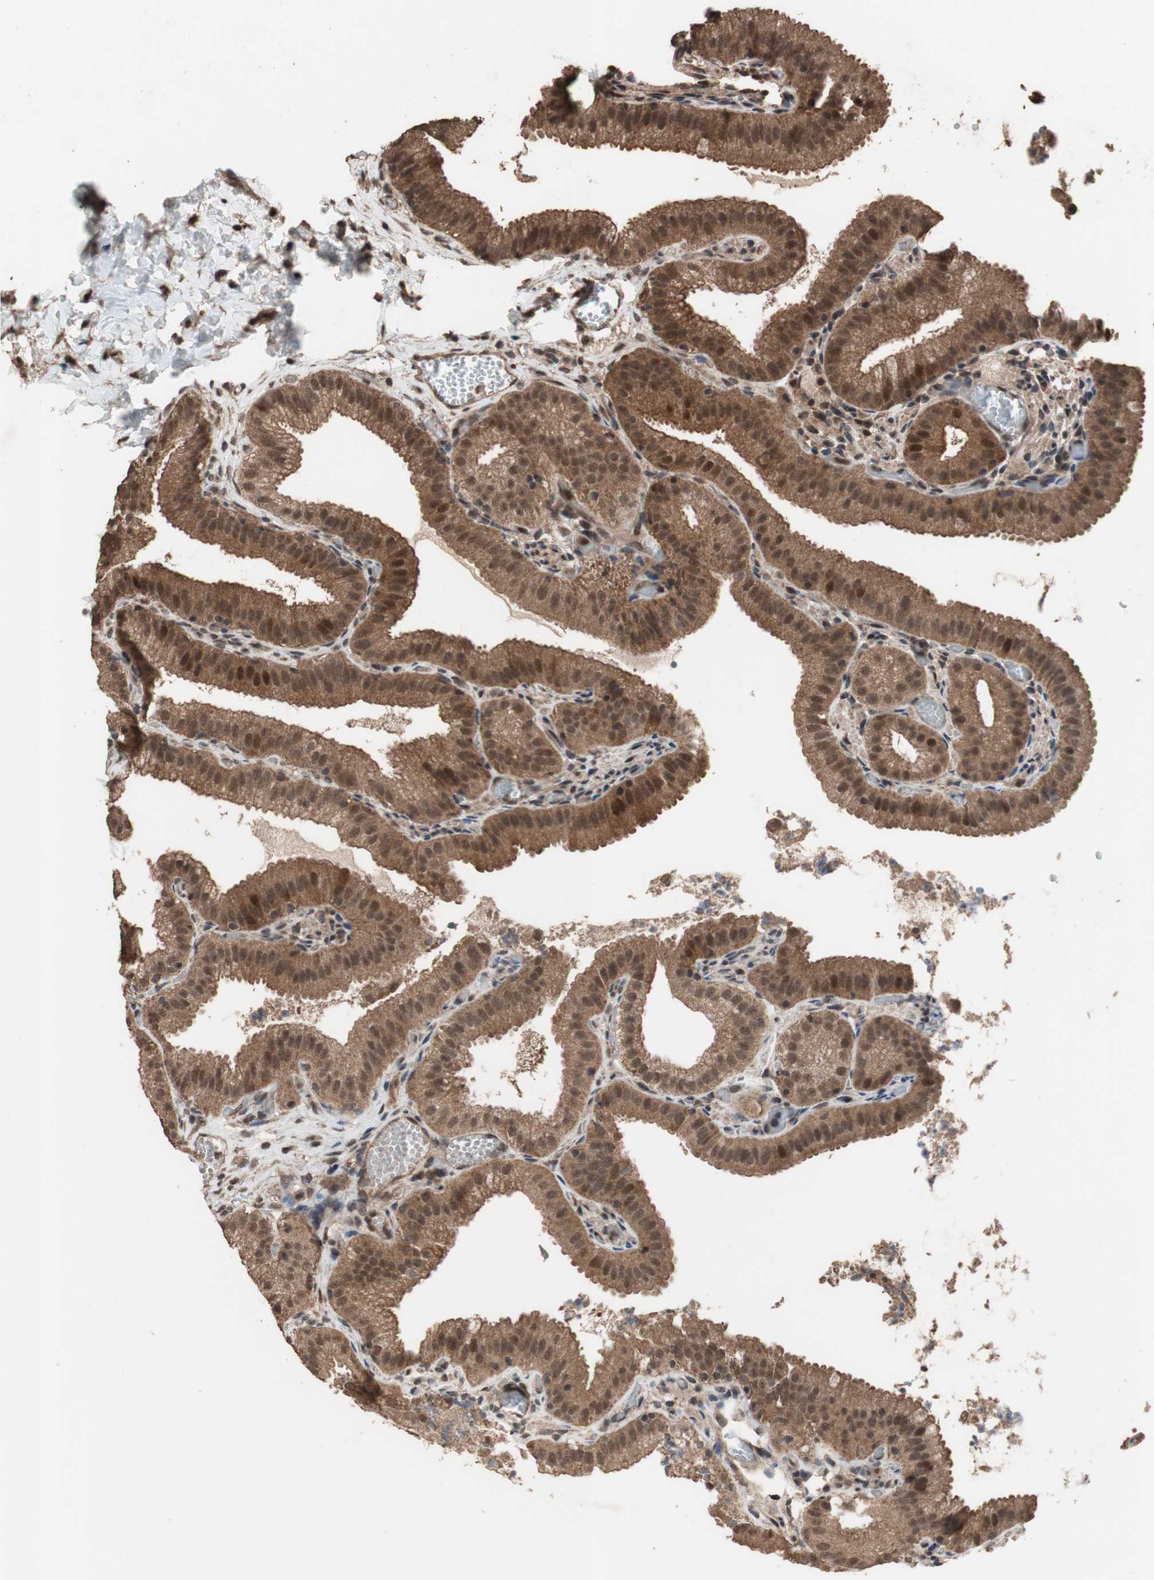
{"staining": {"intensity": "moderate", "quantity": ">75%", "location": "cytoplasmic/membranous,nuclear"}, "tissue": "gallbladder", "cell_type": "Glandular cells", "image_type": "normal", "snomed": [{"axis": "morphology", "description": "Normal tissue, NOS"}, {"axis": "topography", "description": "Gallbladder"}], "caption": "Immunohistochemistry (IHC) of normal gallbladder displays medium levels of moderate cytoplasmic/membranous,nuclear positivity in approximately >75% of glandular cells.", "gene": "KANSL1", "patient": {"sex": "male", "age": 54}}